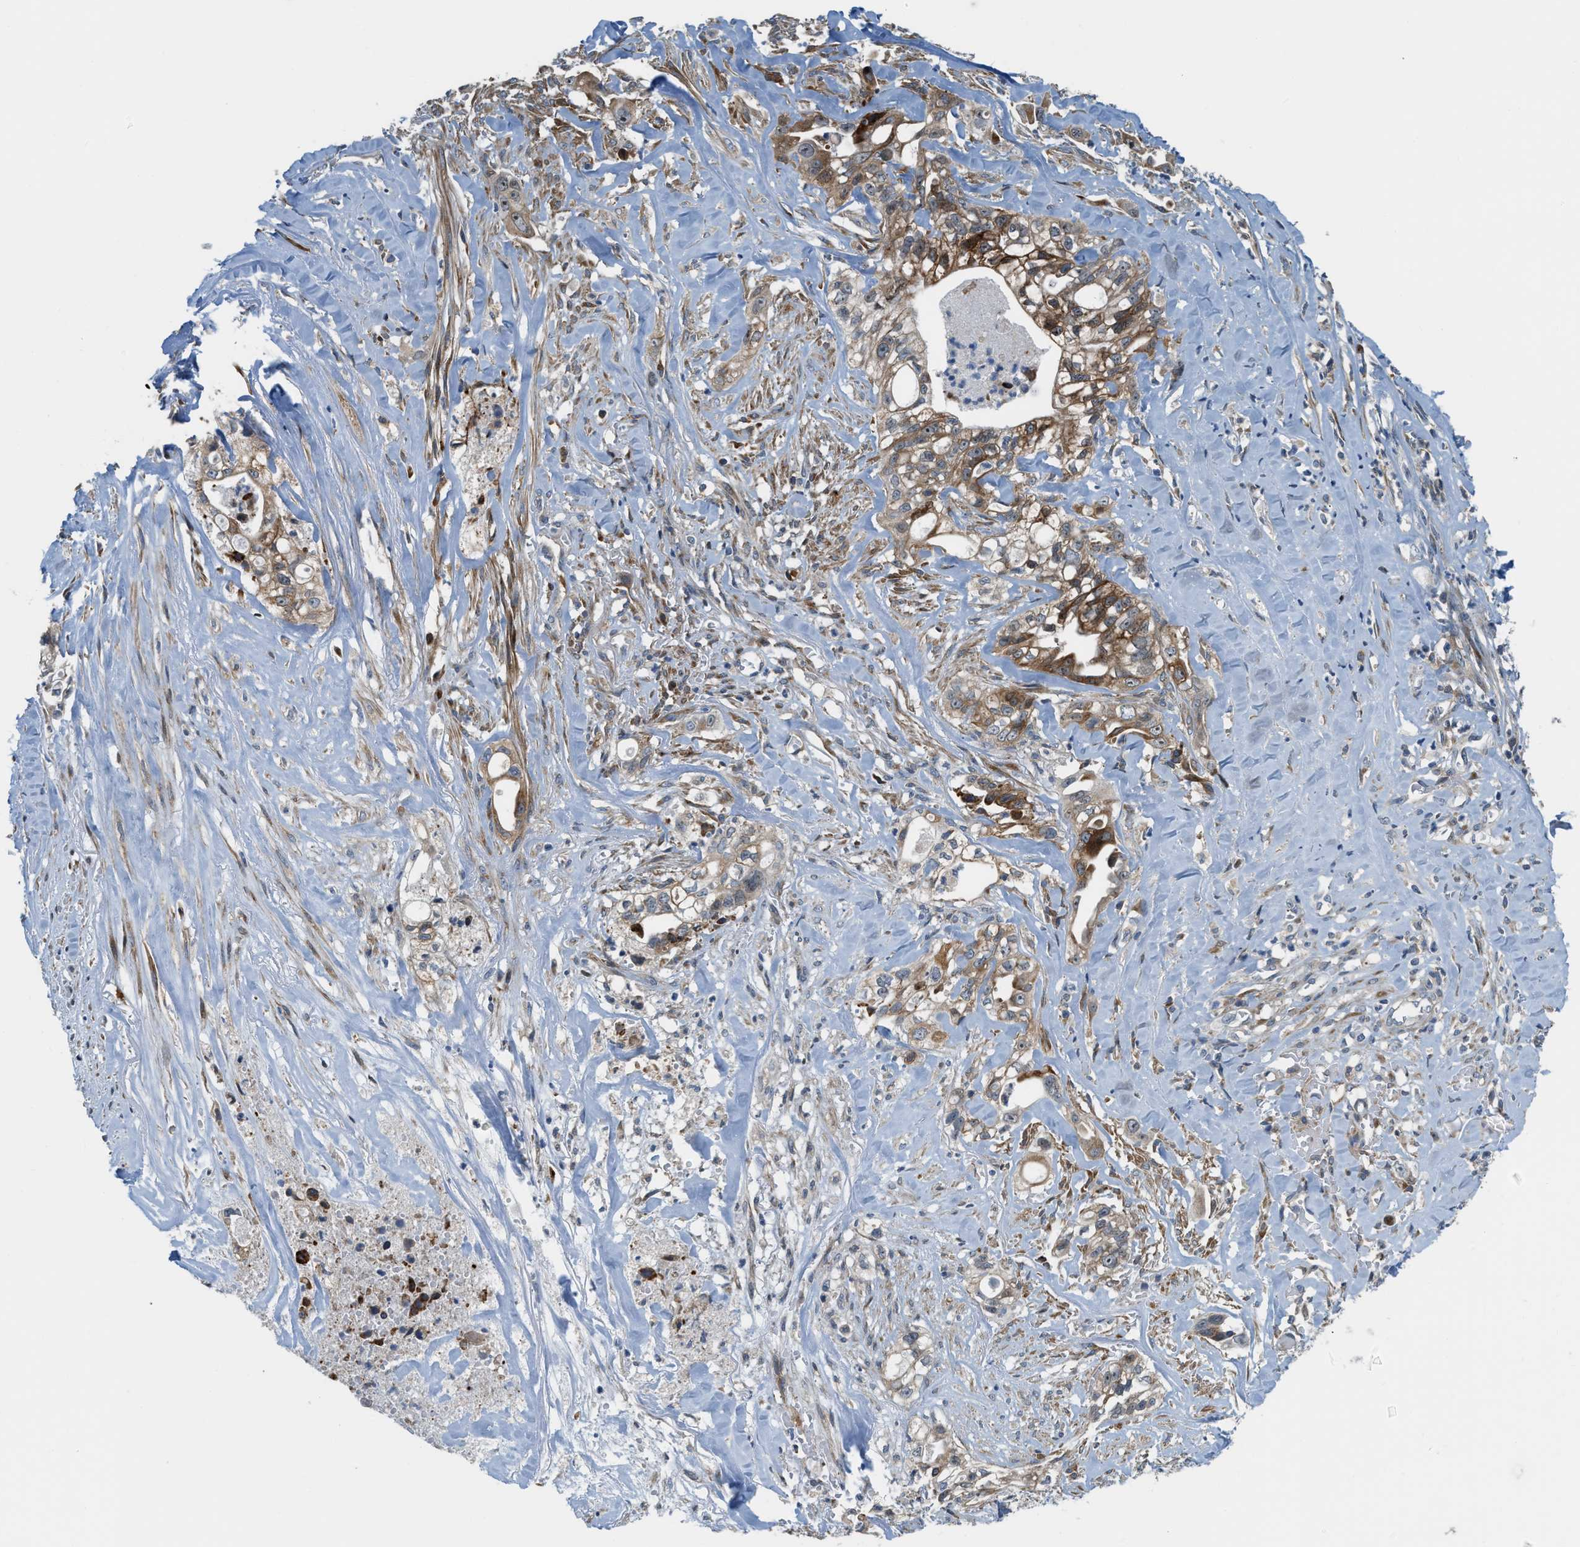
{"staining": {"intensity": "moderate", "quantity": ">75%", "location": "cytoplasmic/membranous"}, "tissue": "liver cancer", "cell_type": "Tumor cells", "image_type": "cancer", "snomed": [{"axis": "morphology", "description": "Cholangiocarcinoma"}, {"axis": "topography", "description": "Liver"}], "caption": "Immunohistochemical staining of human cholangiocarcinoma (liver) shows medium levels of moderate cytoplasmic/membranous expression in about >75% of tumor cells.", "gene": "DIPK1A", "patient": {"sex": "female", "age": 70}}